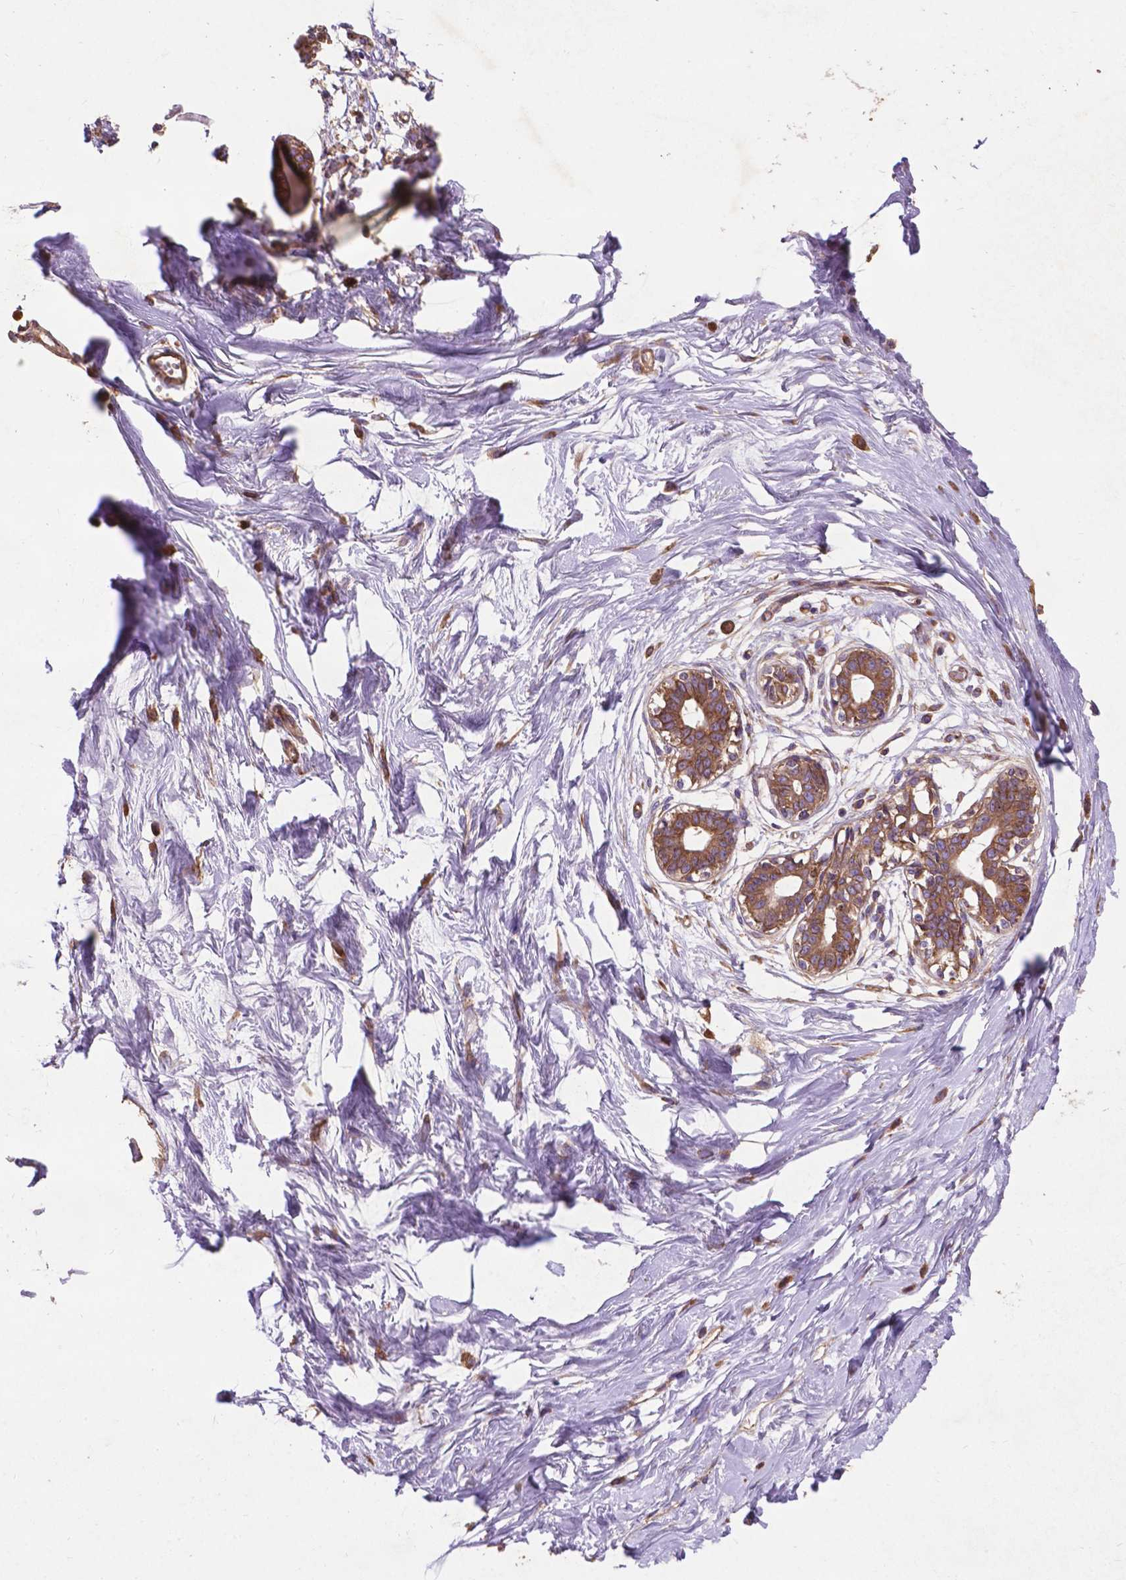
{"staining": {"intensity": "moderate", "quantity": "<25%", "location": "cytoplasmic/membranous"}, "tissue": "breast", "cell_type": "Adipocytes", "image_type": "normal", "snomed": [{"axis": "morphology", "description": "Normal tissue, NOS"}, {"axis": "topography", "description": "Breast"}], "caption": "DAB immunohistochemical staining of benign human breast shows moderate cytoplasmic/membranous protein staining in about <25% of adipocytes. (Stains: DAB (3,3'-diaminobenzidine) in brown, nuclei in blue, Microscopy: brightfield microscopy at high magnification).", "gene": "CCDC71L", "patient": {"sex": "female", "age": 45}}